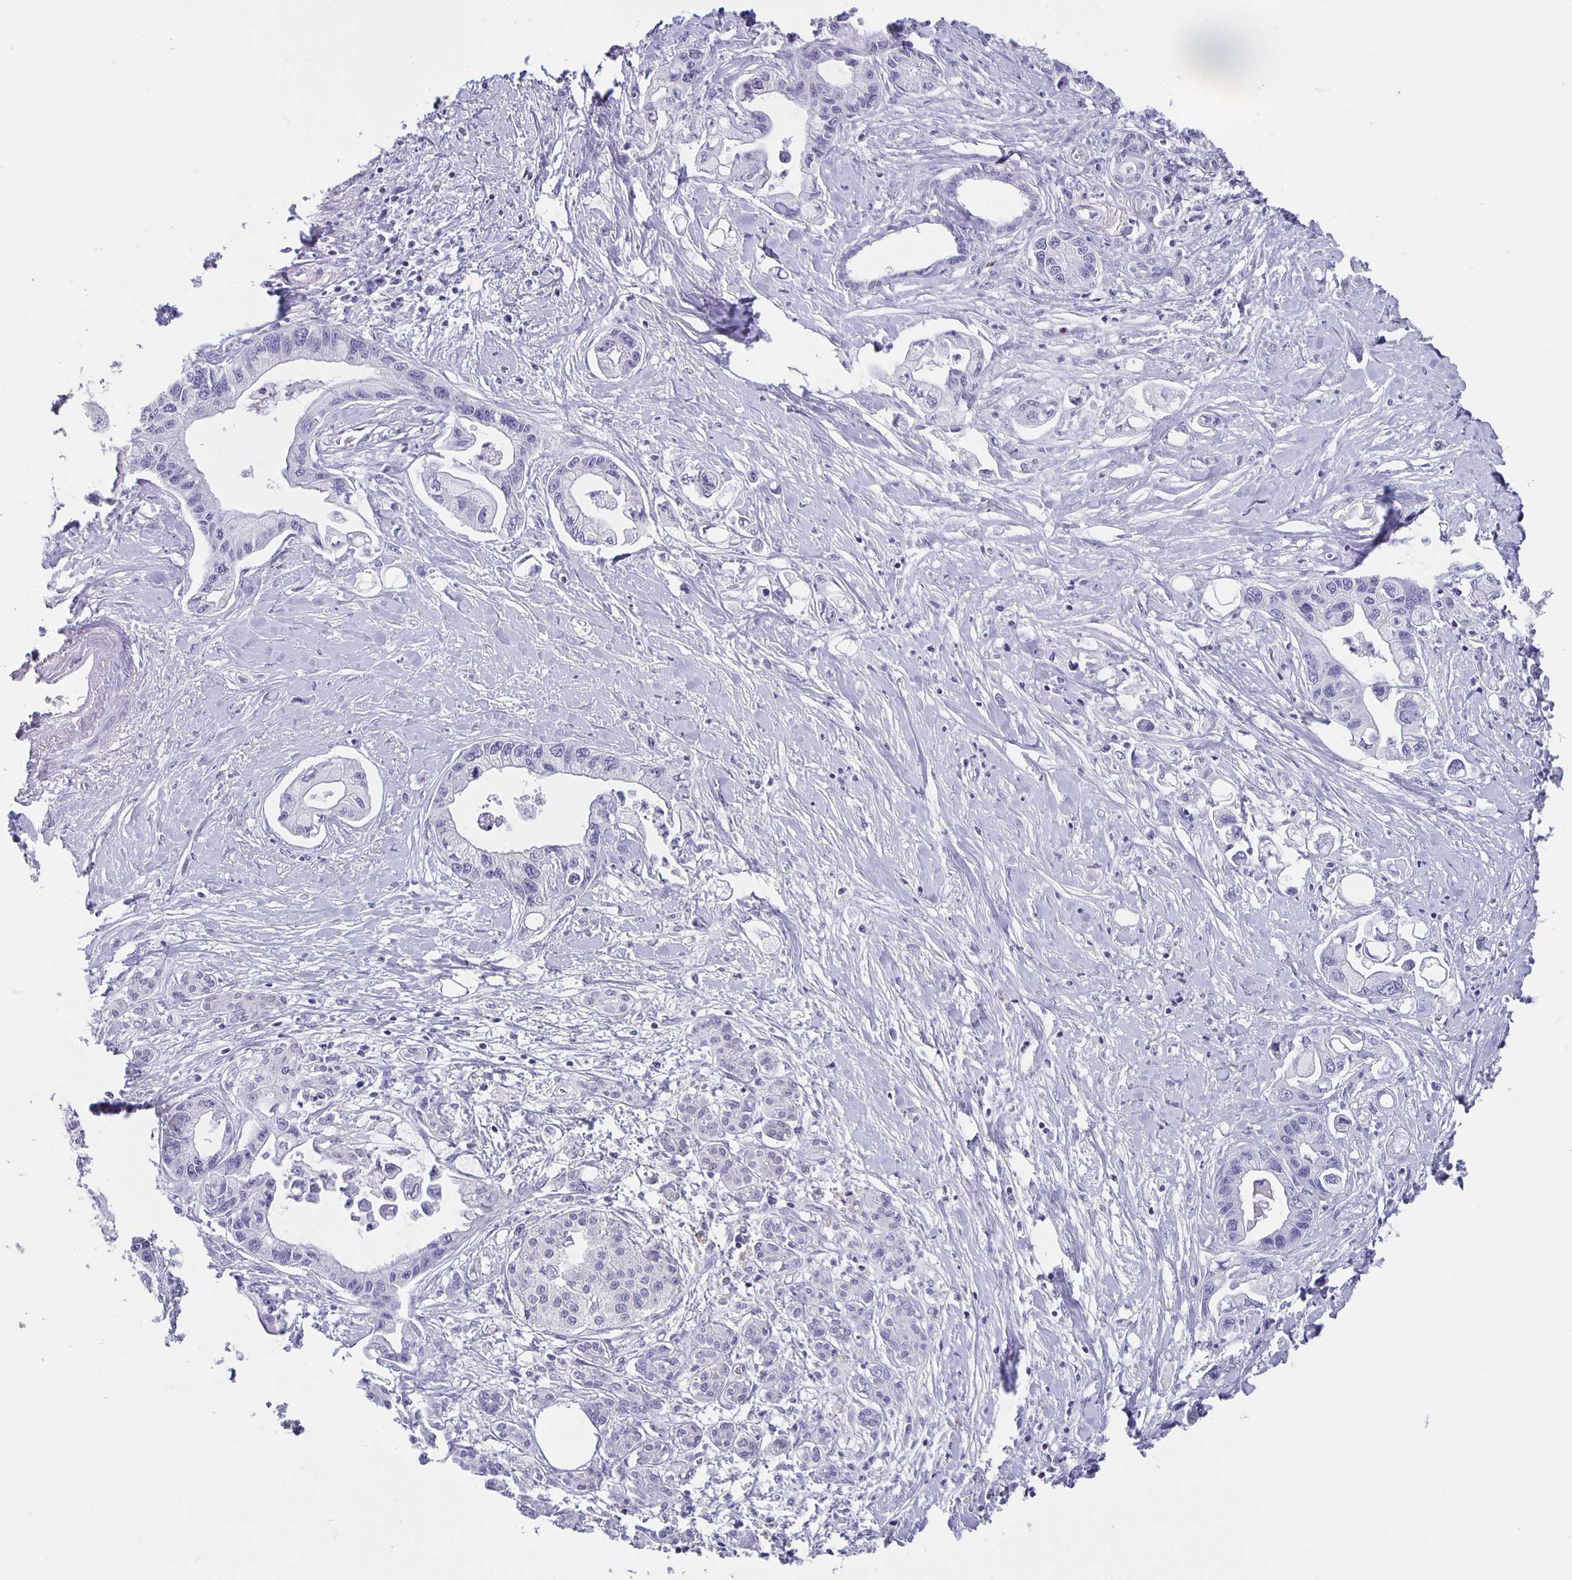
{"staining": {"intensity": "negative", "quantity": "none", "location": "none"}, "tissue": "pancreatic cancer", "cell_type": "Tumor cells", "image_type": "cancer", "snomed": [{"axis": "morphology", "description": "Adenocarcinoma, NOS"}, {"axis": "topography", "description": "Pancreas"}], "caption": "Immunohistochemistry of pancreatic cancer (adenocarcinoma) reveals no expression in tumor cells.", "gene": "SATB2", "patient": {"sex": "male", "age": 61}}